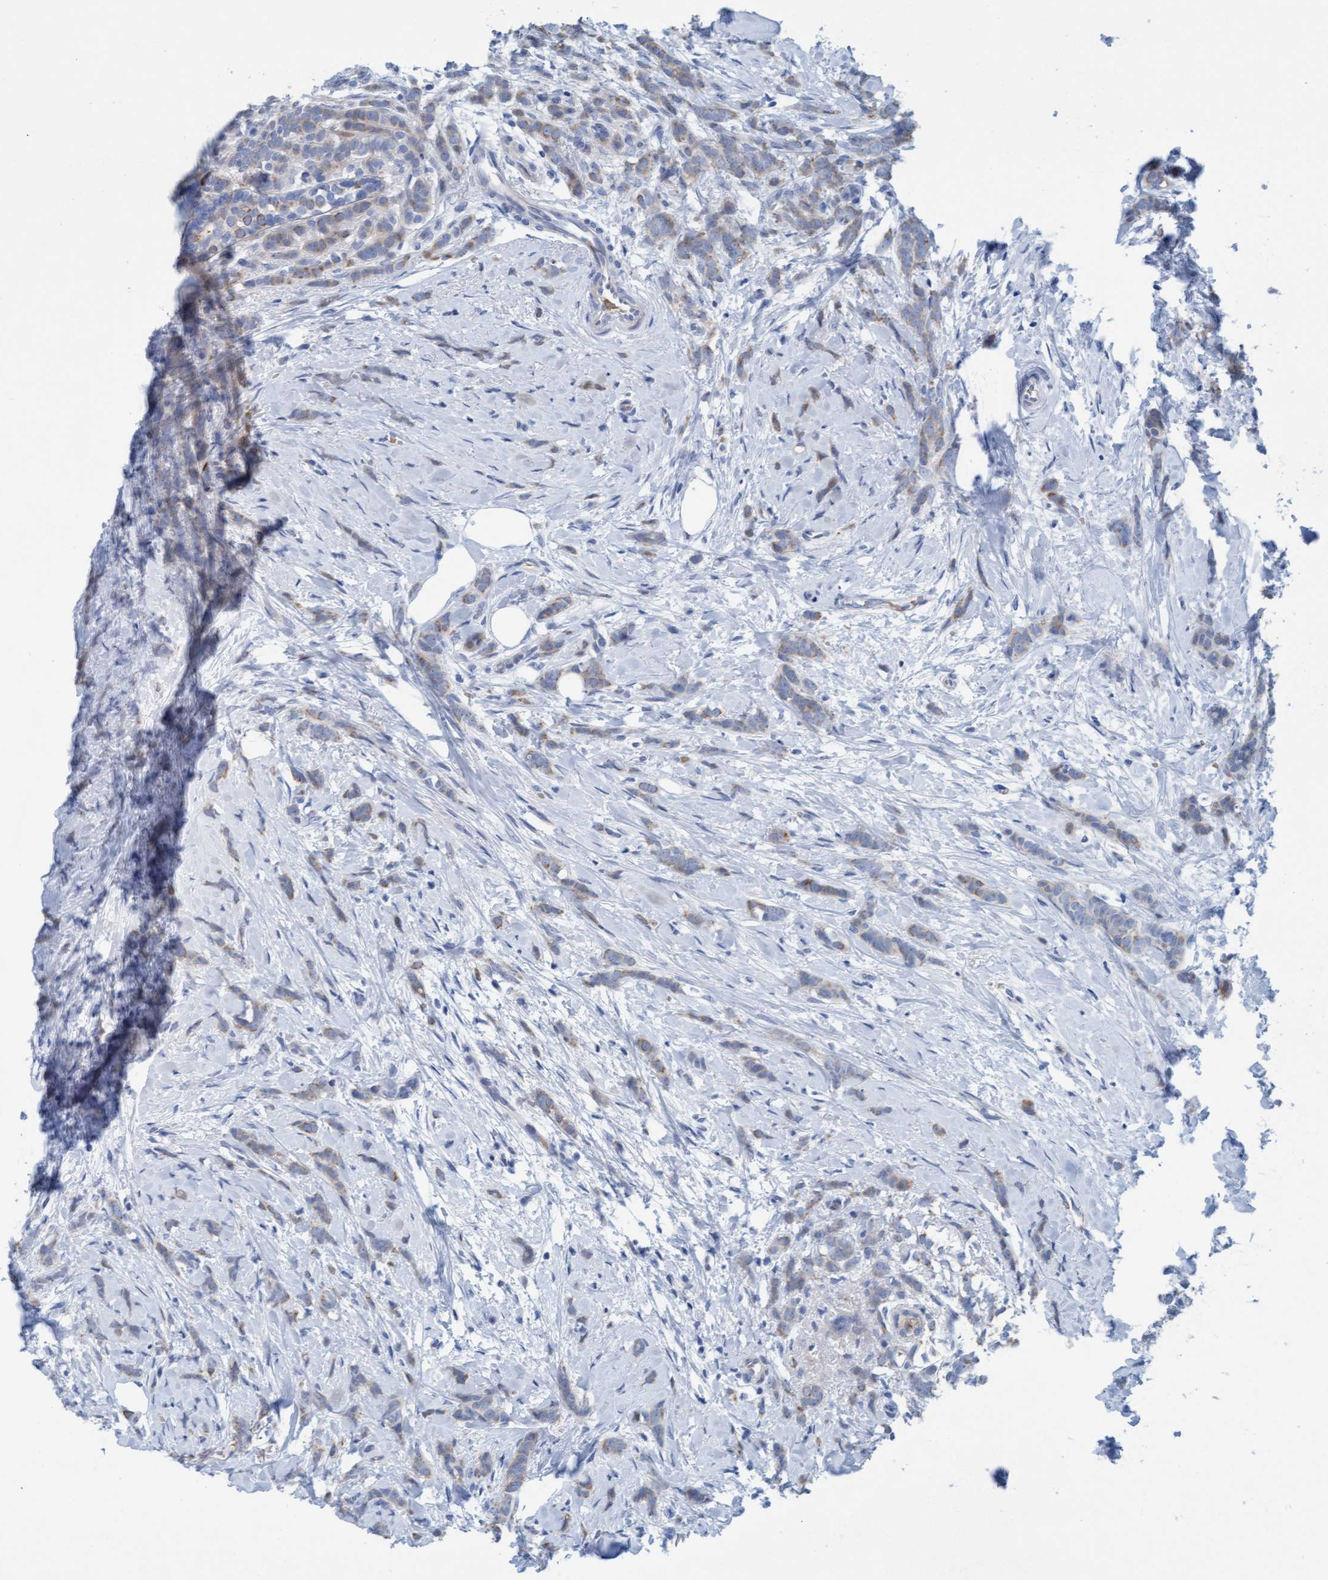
{"staining": {"intensity": "weak", "quantity": "25%-75%", "location": "cytoplasmic/membranous"}, "tissue": "breast cancer", "cell_type": "Tumor cells", "image_type": "cancer", "snomed": [{"axis": "morphology", "description": "Lobular carcinoma, in situ"}, {"axis": "morphology", "description": "Lobular carcinoma"}, {"axis": "topography", "description": "Breast"}], "caption": "A high-resolution micrograph shows immunohistochemistry (IHC) staining of breast cancer (lobular carcinoma in situ), which shows weak cytoplasmic/membranous expression in about 25%-75% of tumor cells.", "gene": "P2RX5", "patient": {"sex": "female", "age": 41}}